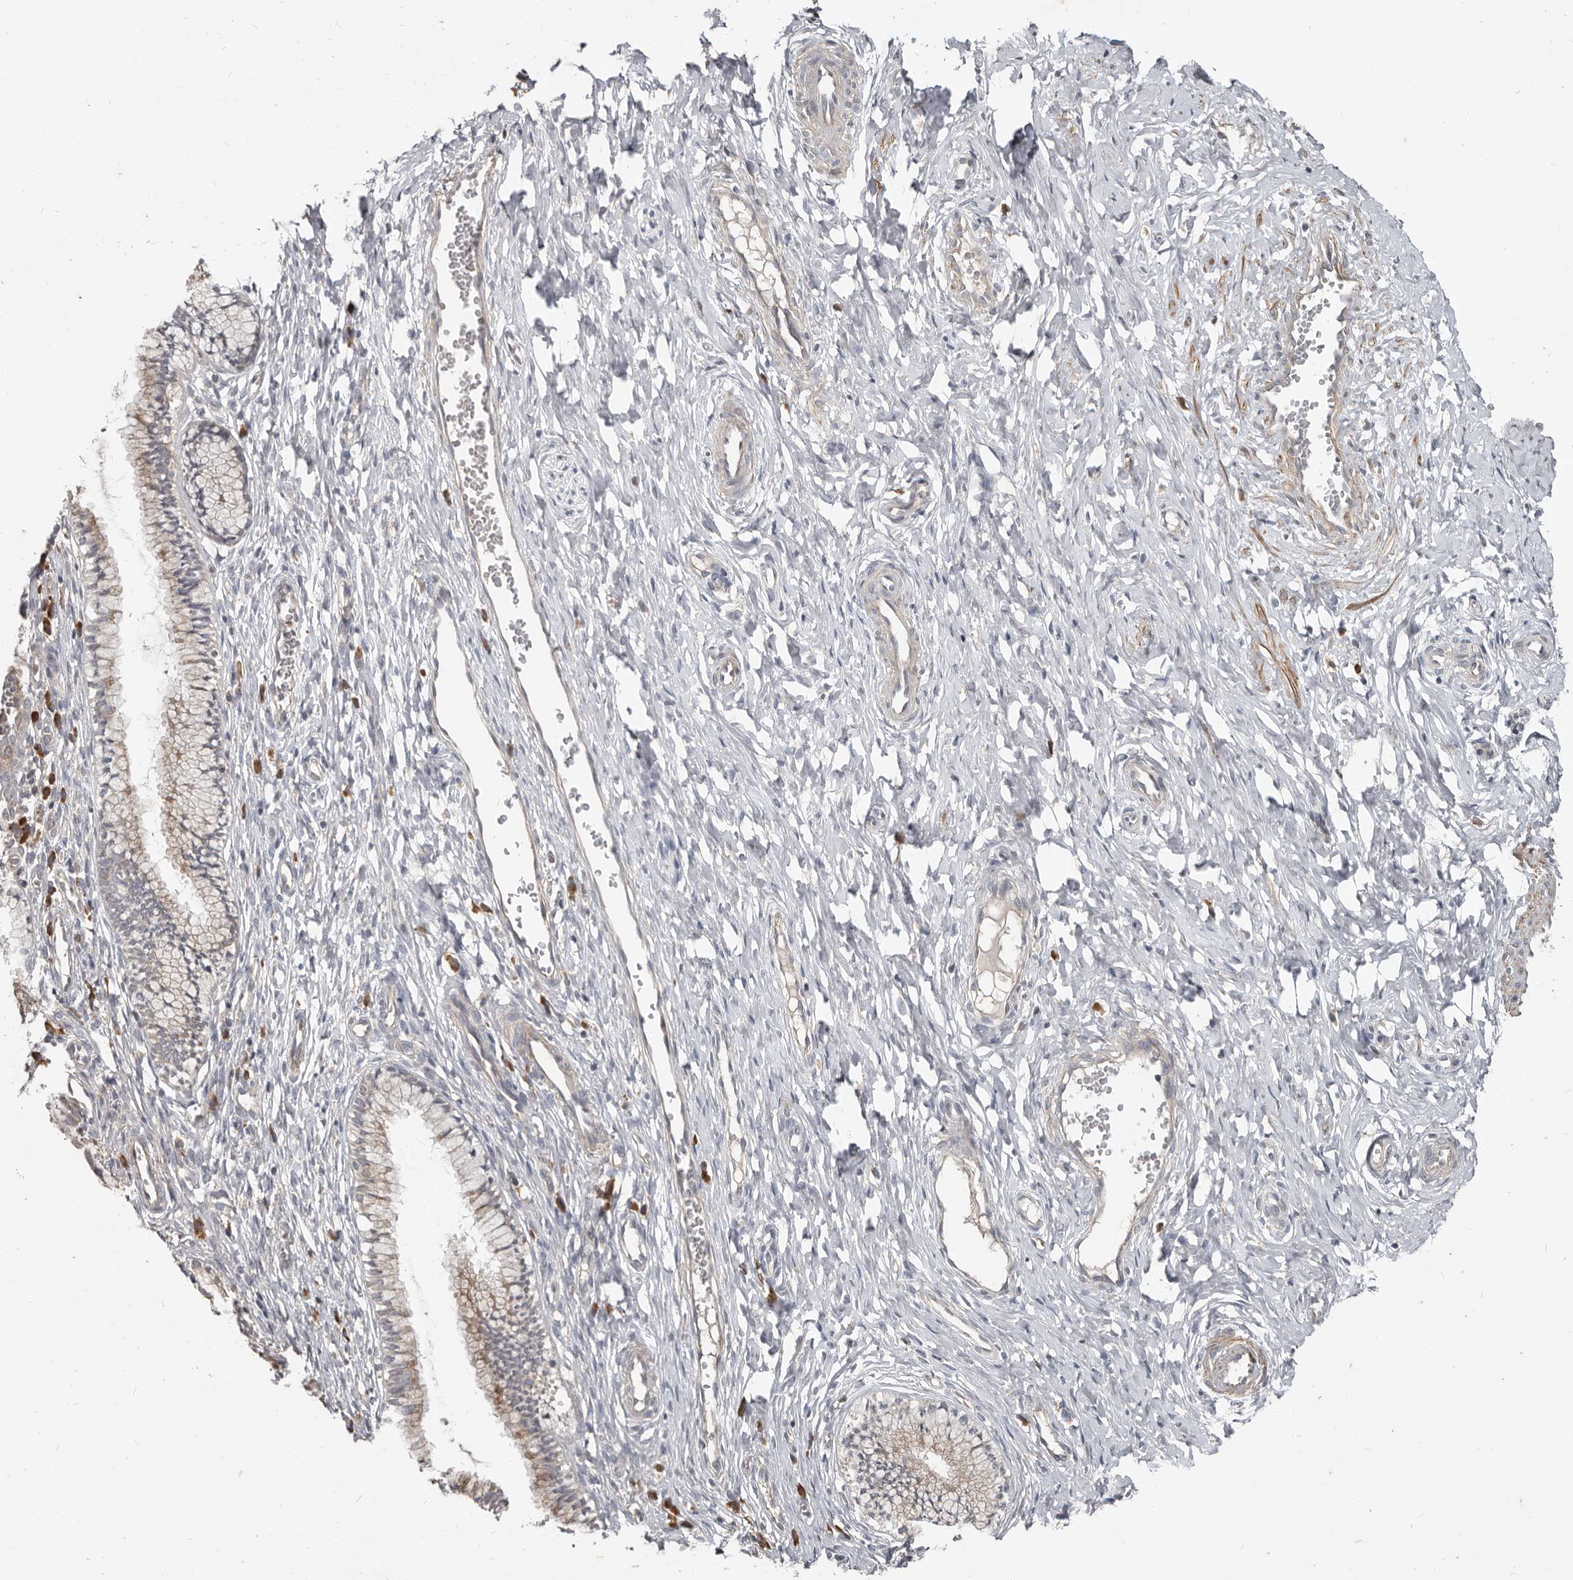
{"staining": {"intensity": "weak", "quantity": ">75%", "location": "cytoplasmic/membranous"}, "tissue": "cervix", "cell_type": "Glandular cells", "image_type": "normal", "snomed": [{"axis": "morphology", "description": "Normal tissue, NOS"}, {"axis": "topography", "description": "Cervix"}], "caption": "Cervix stained with DAB (3,3'-diaminobenzidine) IHC displays low levels of weak cytoplasmic/membranous positivity in about >75% of glandular cells. (DAB = brown stain, brightfield microscopy at high magnification).", "gene": "AKNAD1", "patient": {"sex": "female", "age": 27}}